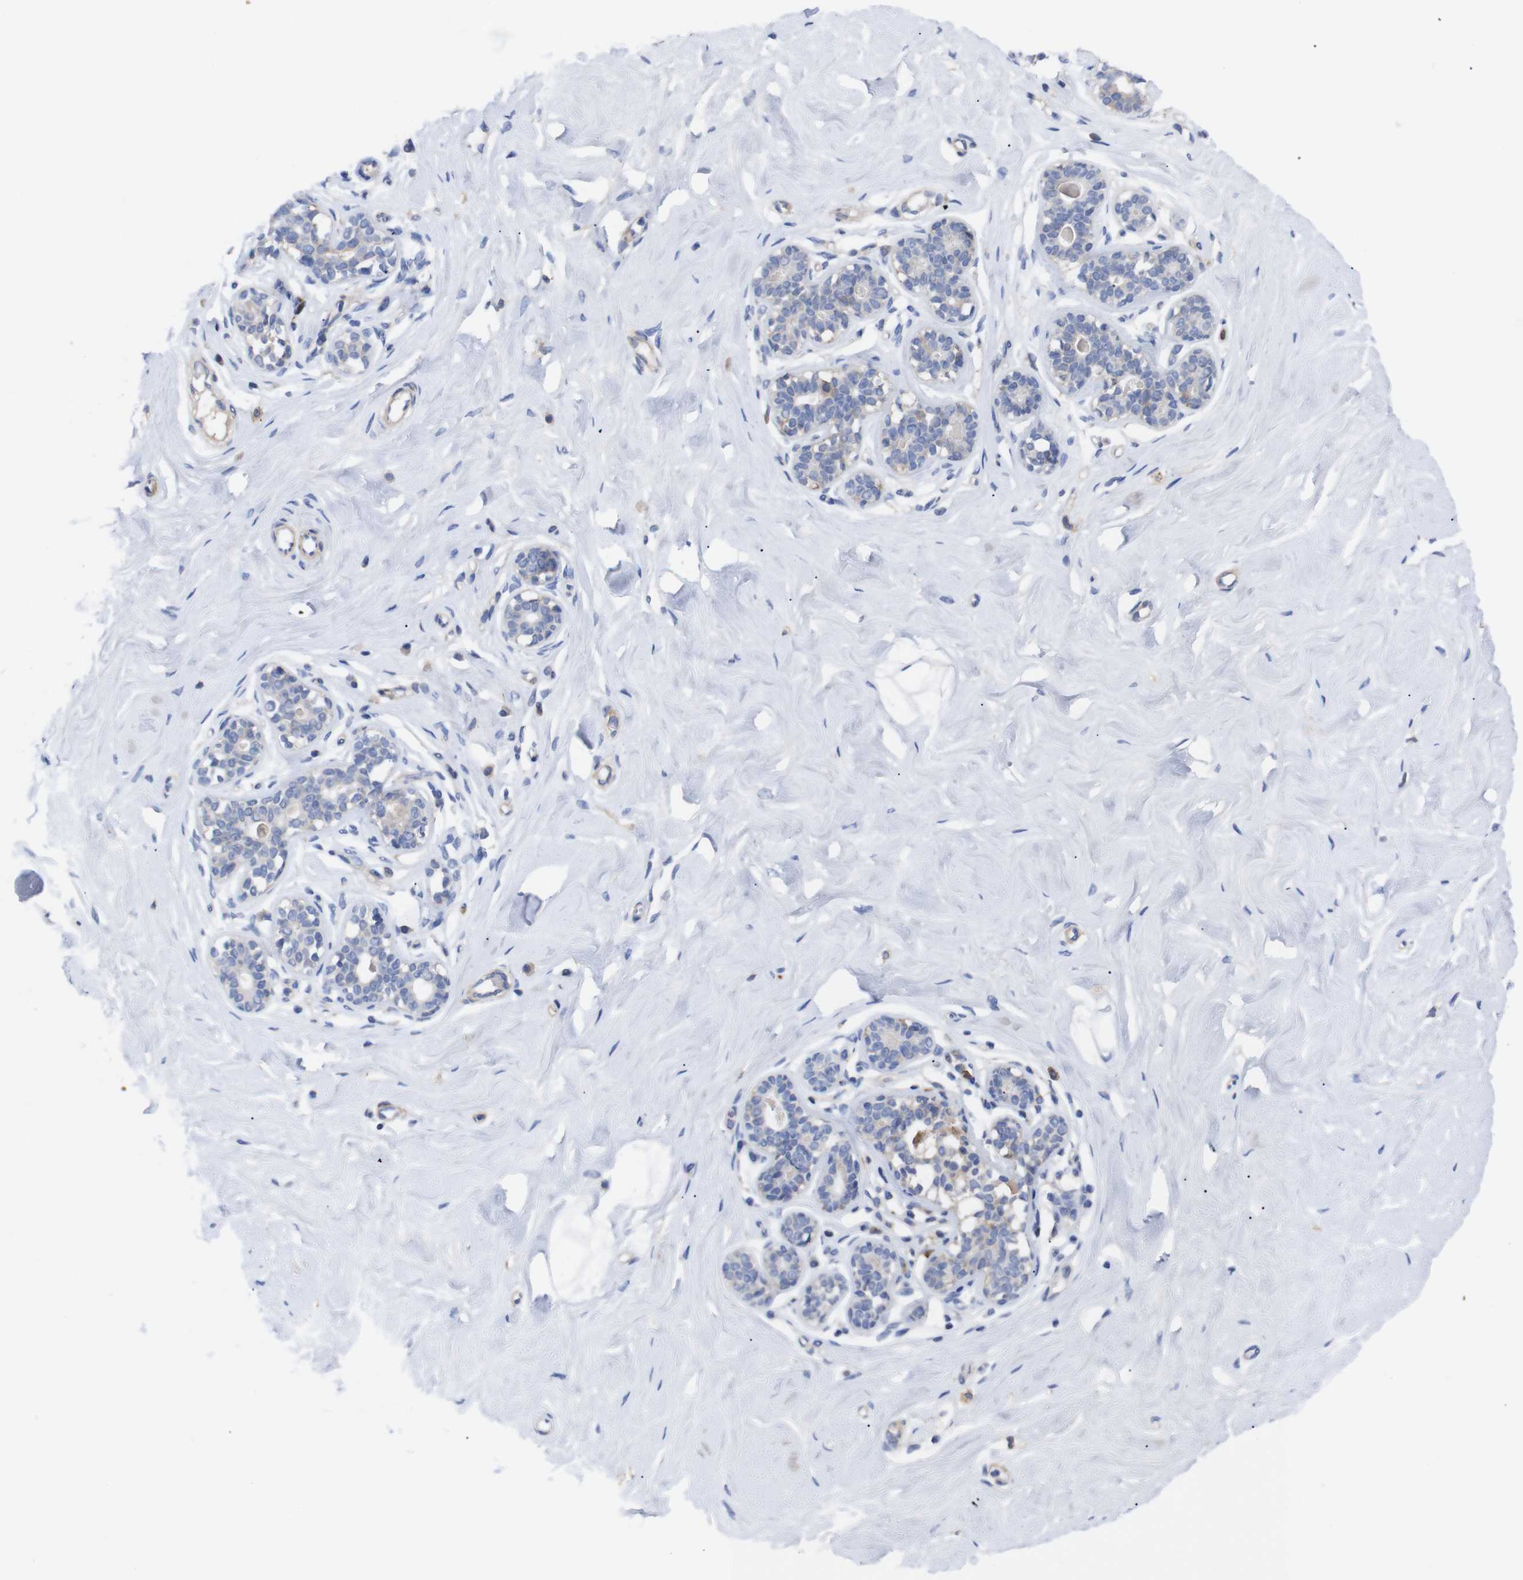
{"staining": {"intensity": "negative", "quantity": "none", "location": "none"}, "tissue": "breast", "cell_type": "Adipocytes", "image_type": "normal", "snomed": [{"axis": "morphology", "description": "Normal tissue, NOS"}, {"axis": "topography", "description": "Breast"}], "caption": "The photomicrograph displays no significant positivity in adipocytes of breast. Nuclei are stained in blue.", "gene": "C5AR1", "patient": {"sex": "female", "age": 23}}